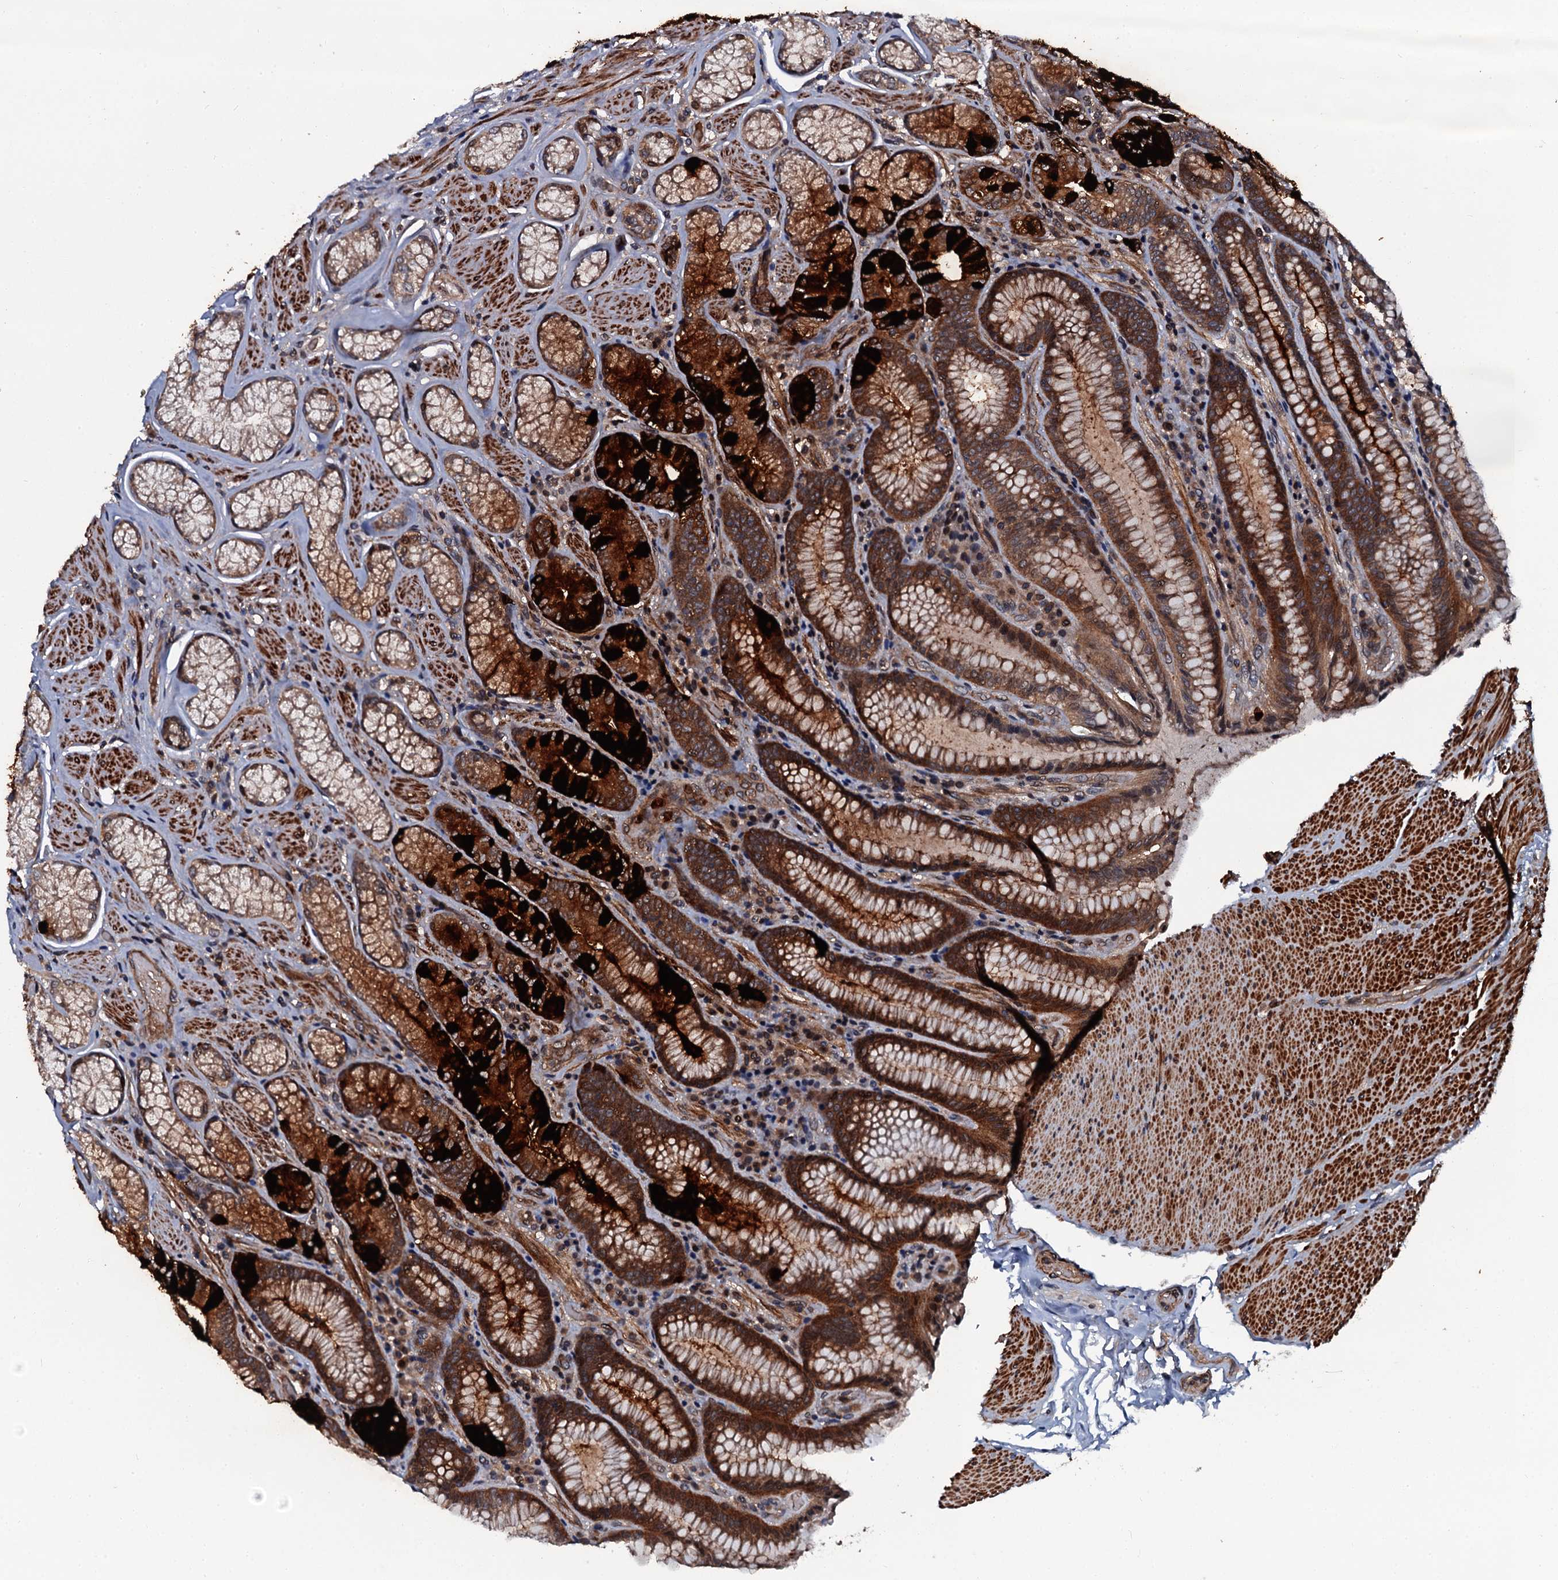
{"staining": {"intensity": "strong", "quantity": "25%-75%", "location": "cytoplasmic/membranous"}, "tissue": "stomach", "cell_type": "Glandular cells", "image_type": "normal", "snomed": [{"axis": "morphology", "description": "Normal tissue, NOS"}, {"axis": "topography", "description": "Stomach, upper"}, {"axis": "topography", "description": "Stomach, lower"}], "caption": "Stomach stained with a brown dye displays strong cytoplasmic/membranous positive positivity in approximately 25%-75% of glandular cells.", "gene": "N4BP1", "patient": {"sex": "female", "age": 76}}